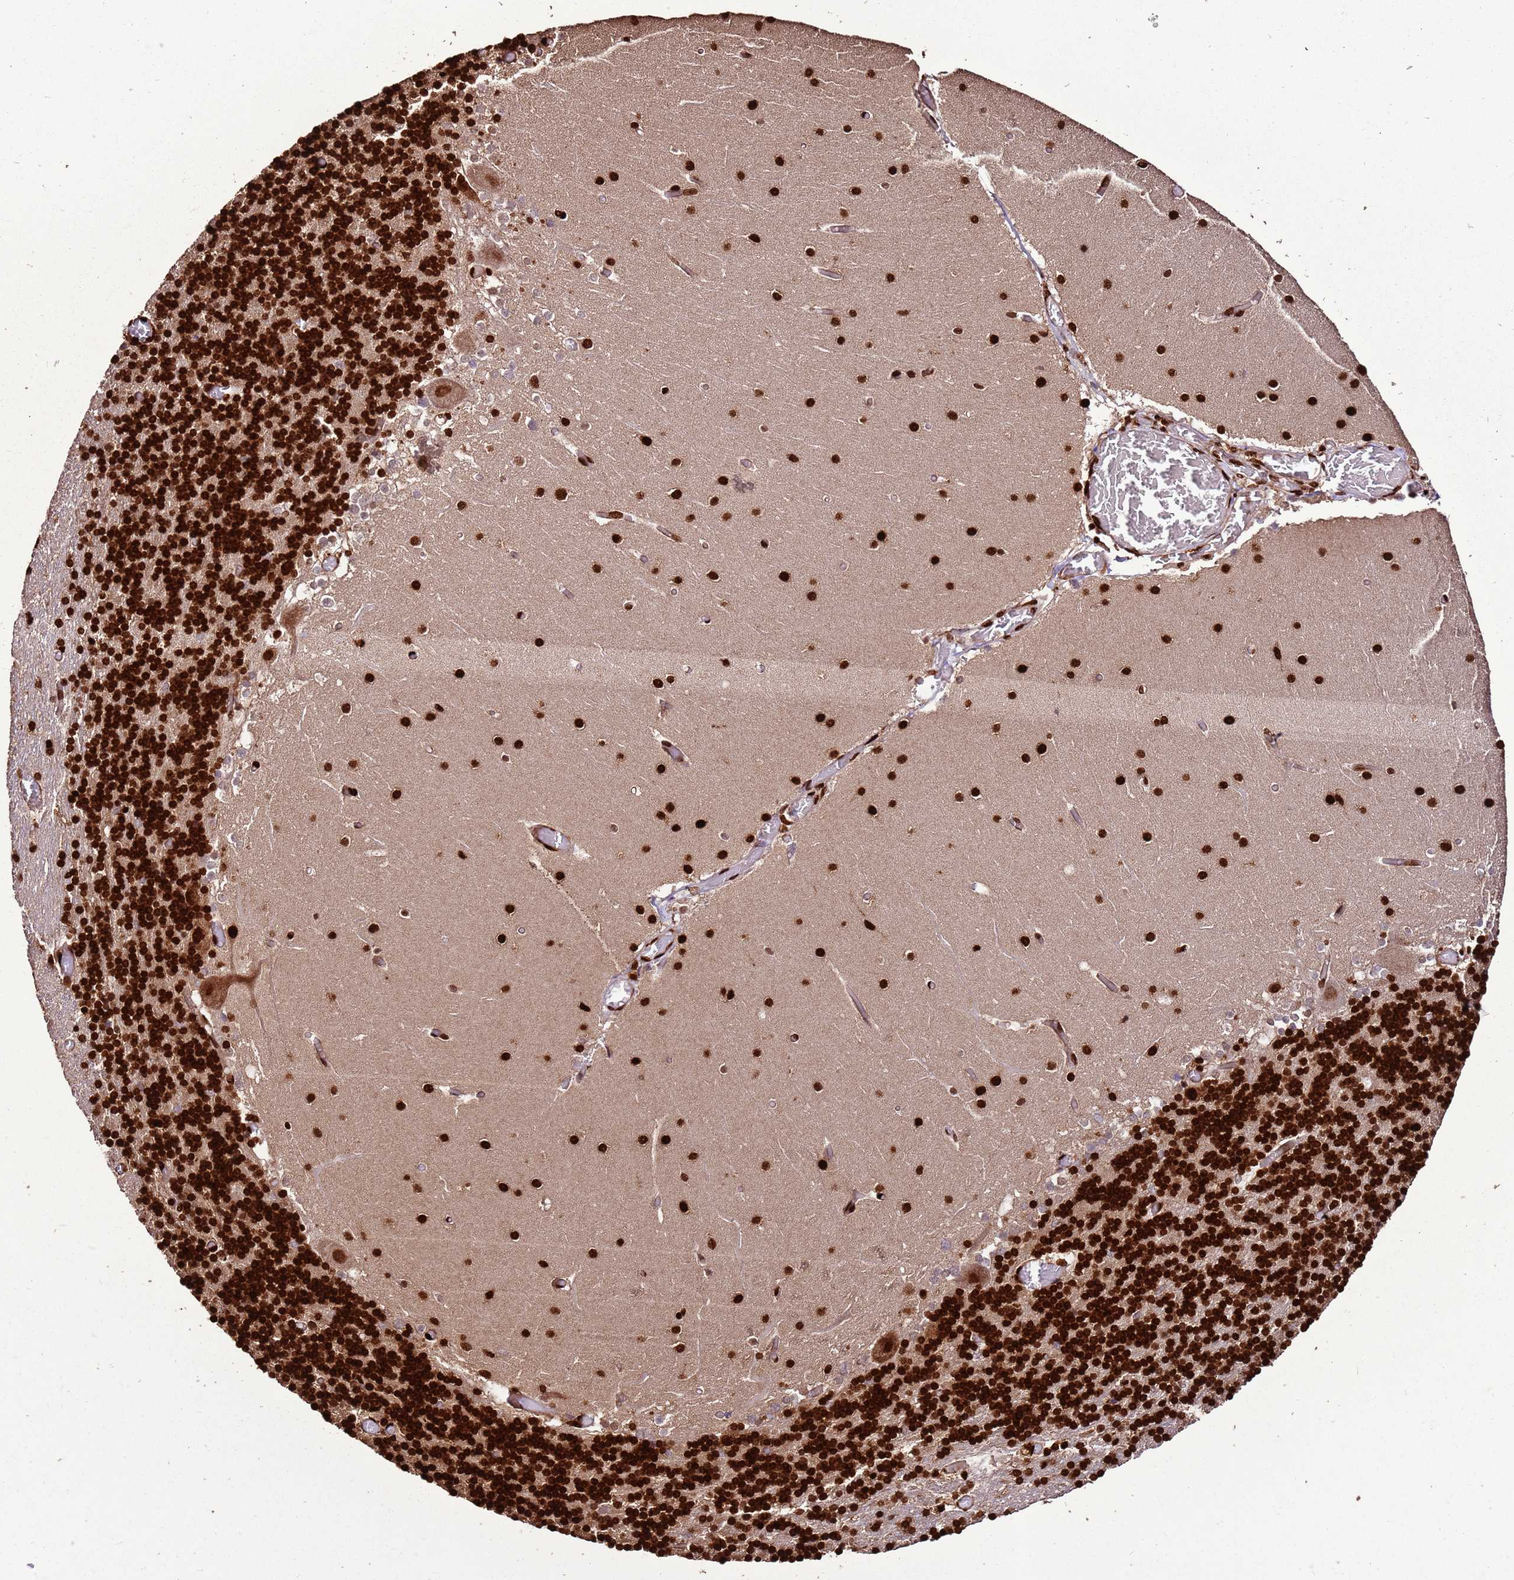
{"staining": {"intensity": "strong", "quantity": ">75%", "location": "nuclear"}, "tissue": "cerebellum", "cell_type": "Cells in granular layer", "image_type": "normal", "snomed": [{"axis": "morphology", "description": "Normal tissue, NOS"}, {"axis": "topography", "description": "Cerebellum"}], "caption": "Brown immunohistochemical staining in normal human cerebellum reveals strong nuclear positivity in about >75% of cells in granular layer. (Brightfield microscopy of DAB IHC at high magnification).", "gene": "HNRNPAB", "patient": {"sex": "female", "age": 28}}